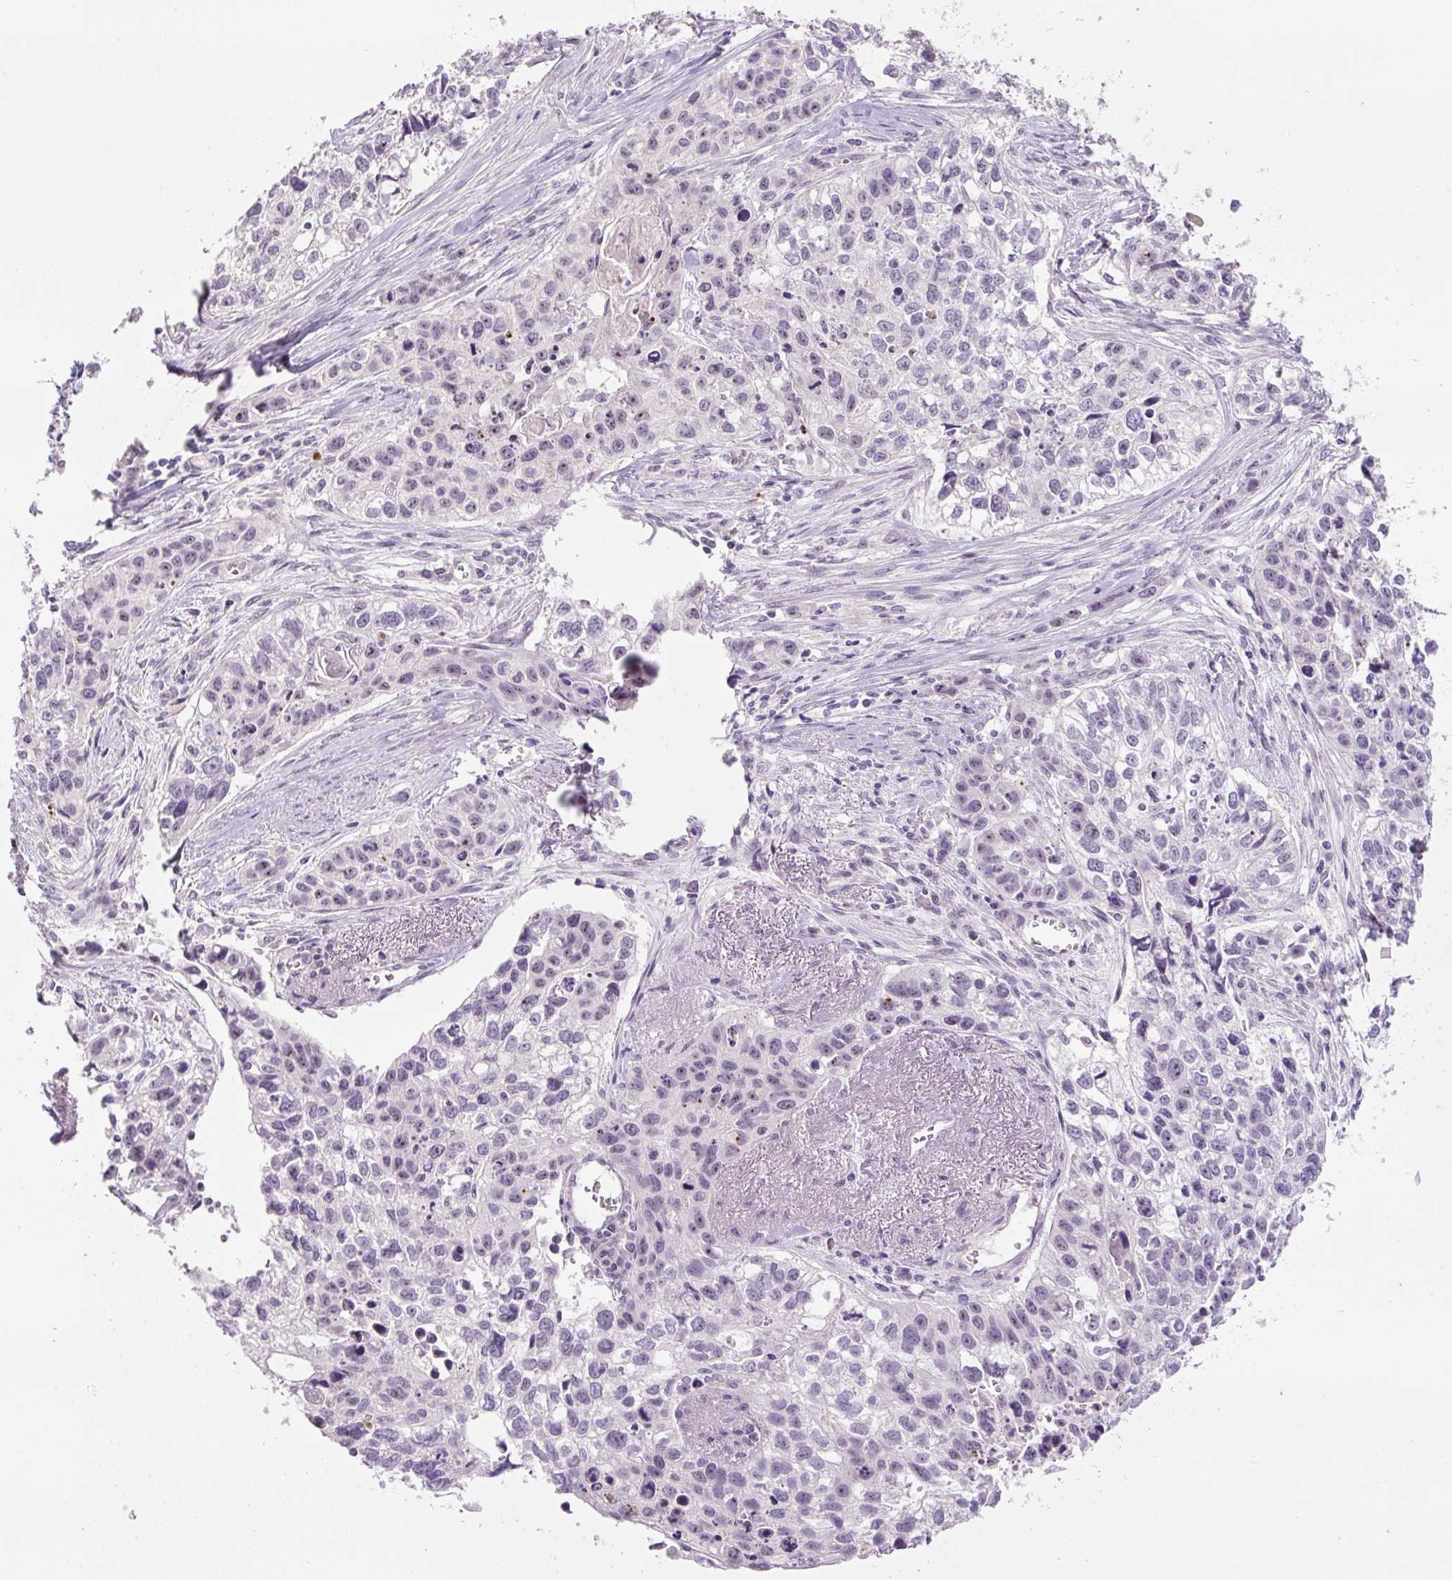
{"staining": {"intensity": "negative", "quantity": "none", "location": "none"}, "tissue": "lung cancer", "cell_type": "Tumor cells", "image_type": "cancer", "snomed": [{"axis": "morphology", "description": "Squamous cell carcinoma, NOS"}, {"axis": "topography", "description": "Lung"}], "caption": "The immunohistochemistry (IHC) photomicrograph has no significant expression in tumor cells of lung squamous cell carcinoma tissue. The staining is performed using DAB brown chromogen with nuclei counter-stained in using hematoxylin.", "gene": "TMEM151B", "patient": {"sex": "male", "age": 74}}